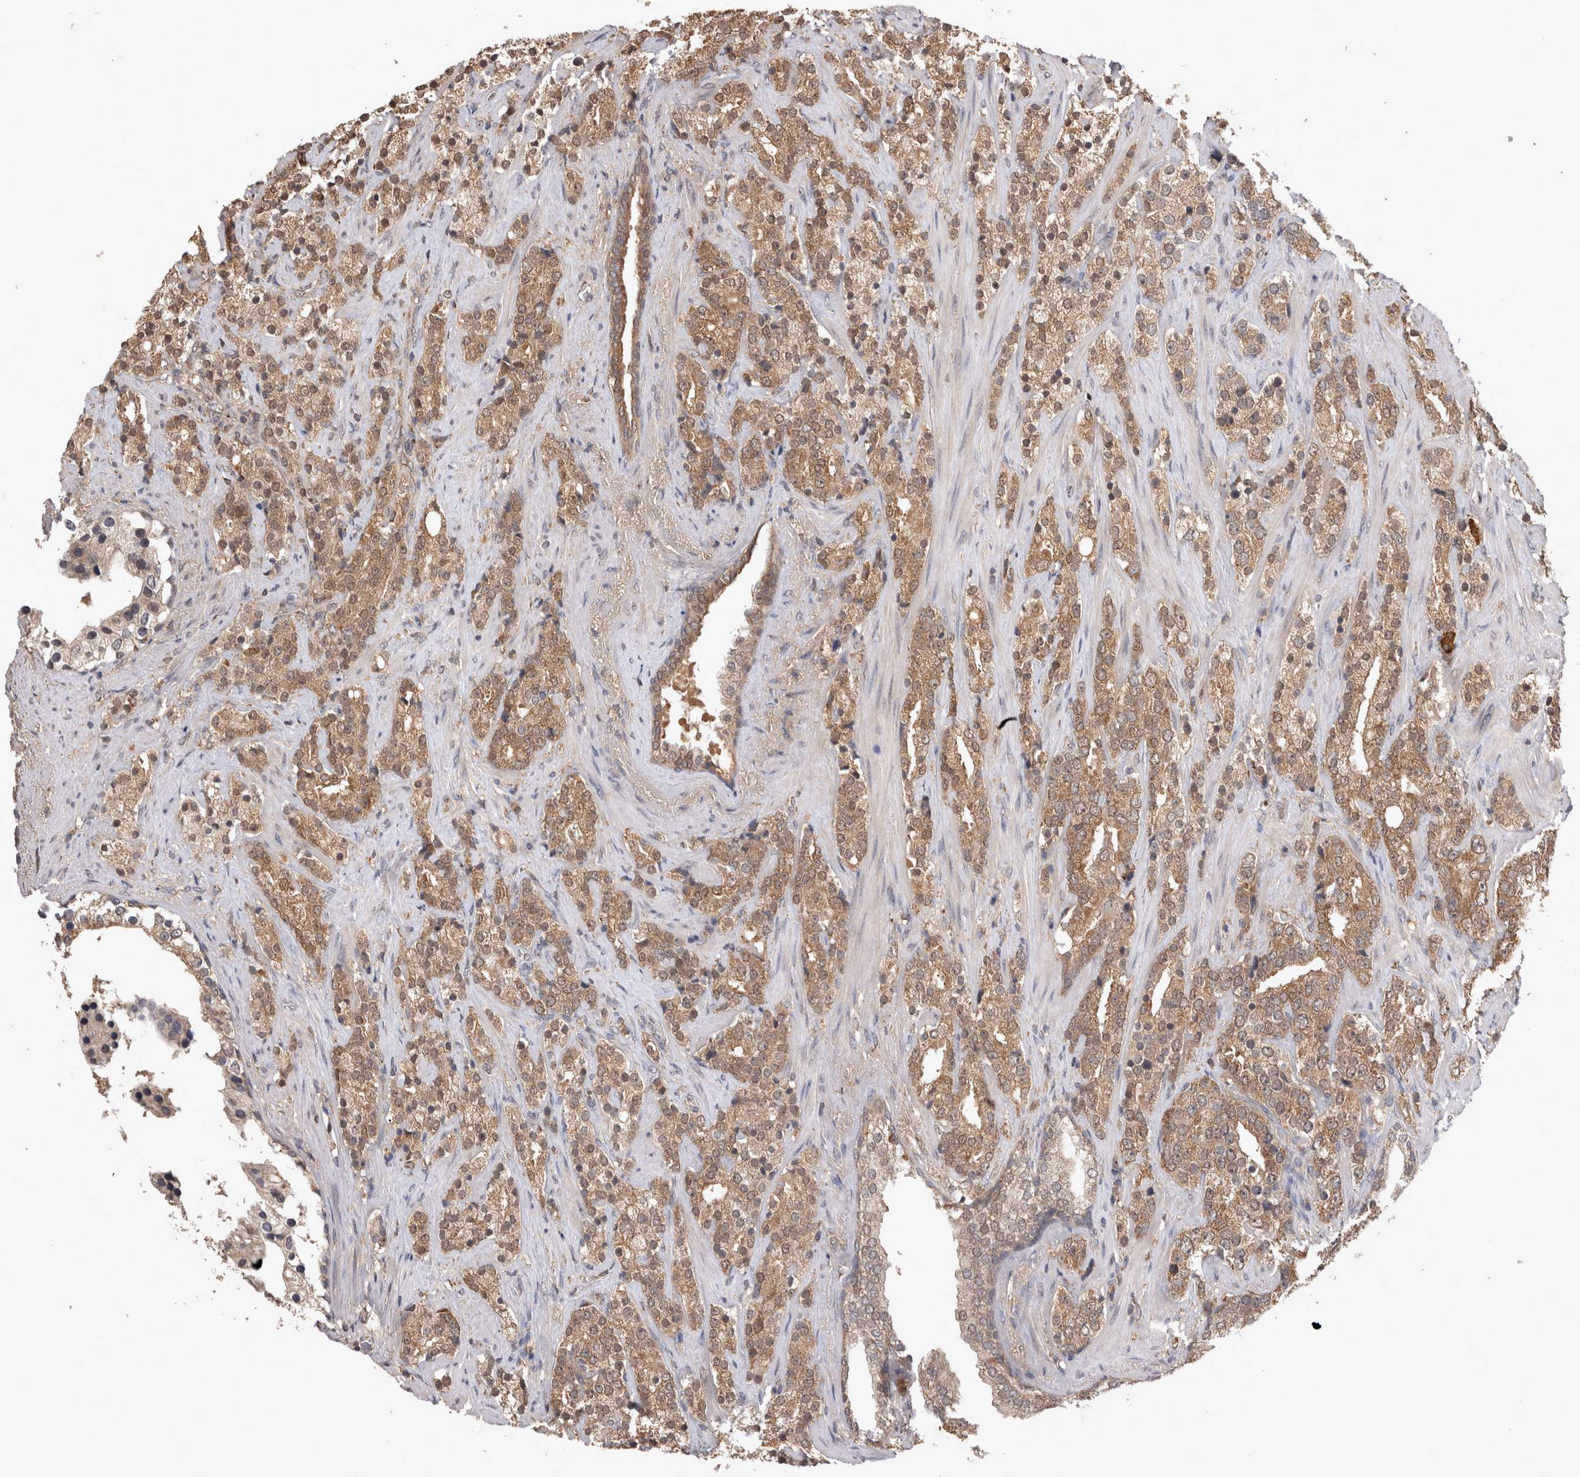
{"staining": {"intensity": "moderate", "quantity": ">75%", "location": "cytoplasmic/membranous"}, "tissue": "prostate cancer", "cell_type": "Tumor cells", "image_type": "cancer", "snomed": [{"axis": "morphology", "description": "Adenocarcinoma, High grade"}, {"axis": "topography", "description": "Prostate"}], "caption": "The photomicrograph exhibits immunohistochemical staining of prostate cancer. There is moderate cytoplasmic/membranous expression is appreciated in approximately >75% of tumor cells. Nuclei are stained in blue.", "gene": "PREP", "patient": {"sex": "male", "age": 71}}